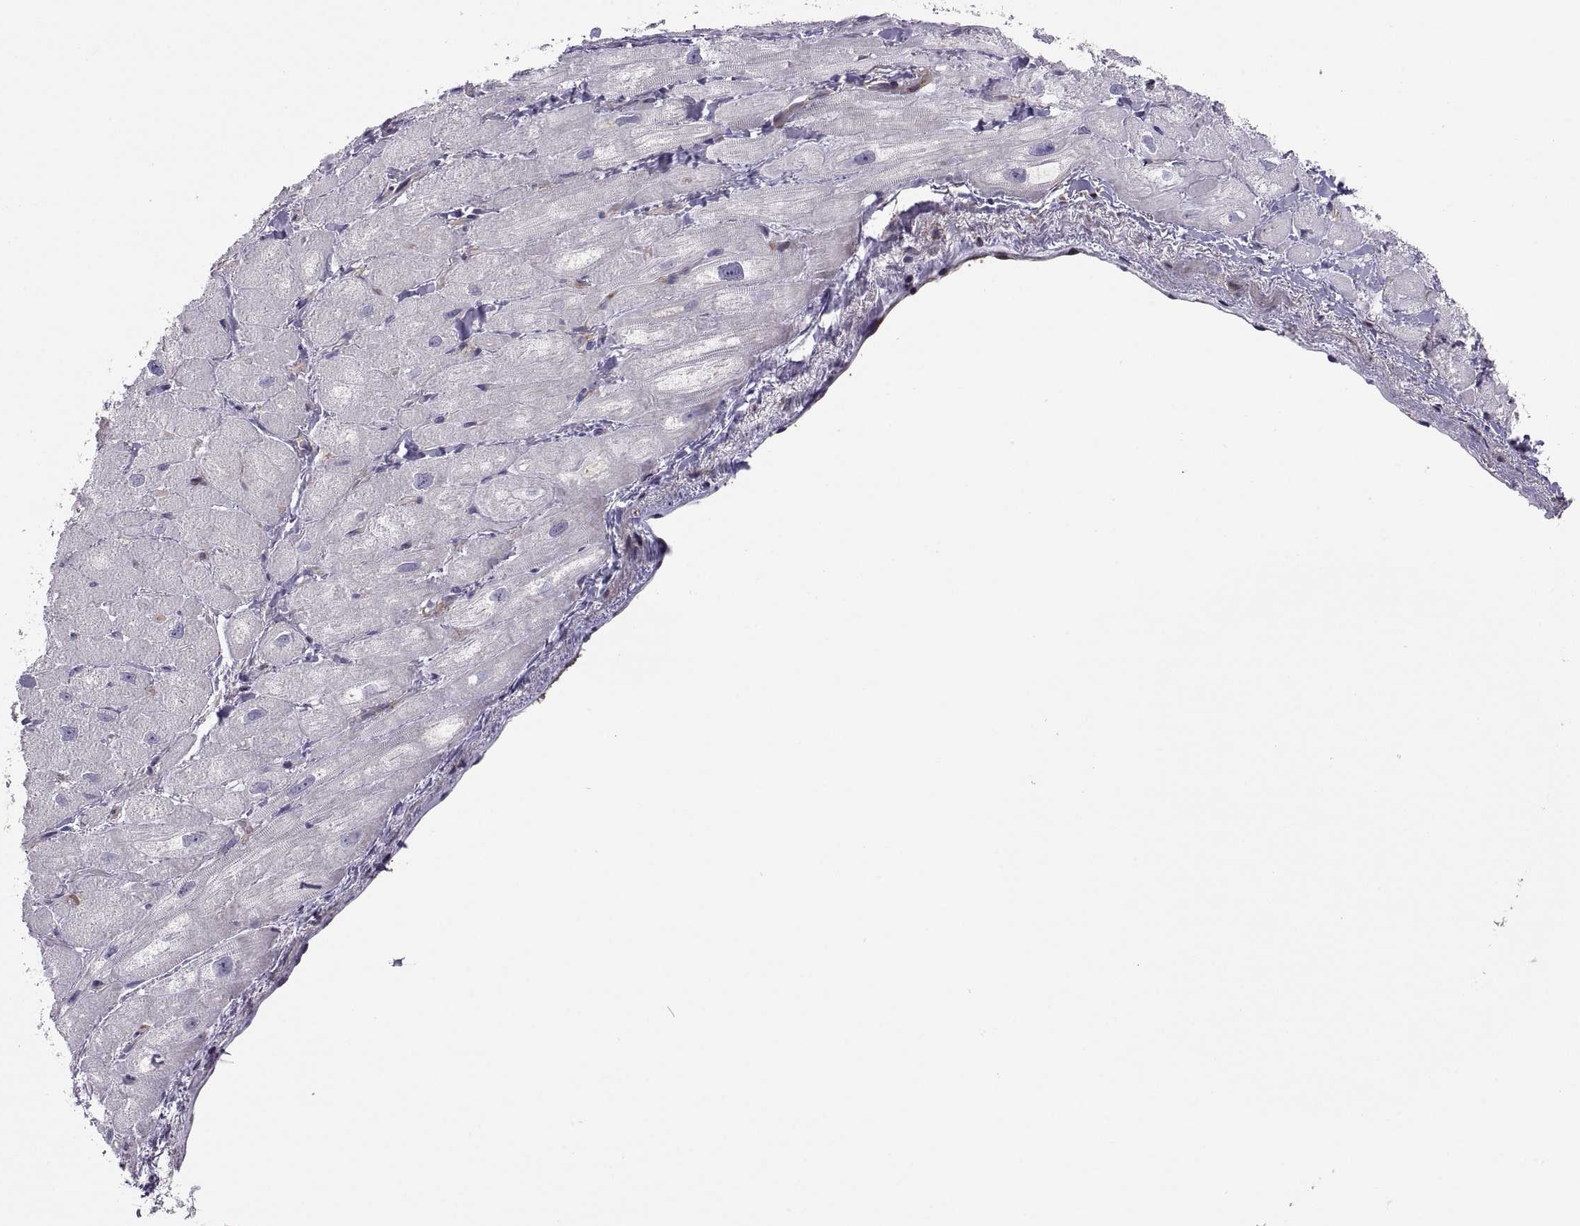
{"staining": {"intensity": "negative", "quantity": "none", "location": "none"}, "tissue": "heart muscle", "cell_type": "Cardiomyocytes", "image_type": "normal", "snomed": [{"axis": "morphology", "description": "Normal tissue, NOS"}, {"axis": "topography", "description": "Heart"}], "caption": "Immunohistochemistry histopathology image of normal heart muscle: human heart muscle stained with DAB reveals no significant protein positivity in cardiomyocytes. Brightfield microscopy of immunohistochemistry (IHC) stained with DAB (brown) and hematoxylin (blue), captured at high magnification.", "gene": "SPATA32", "patient": {"sex": "male", "age": 60}}